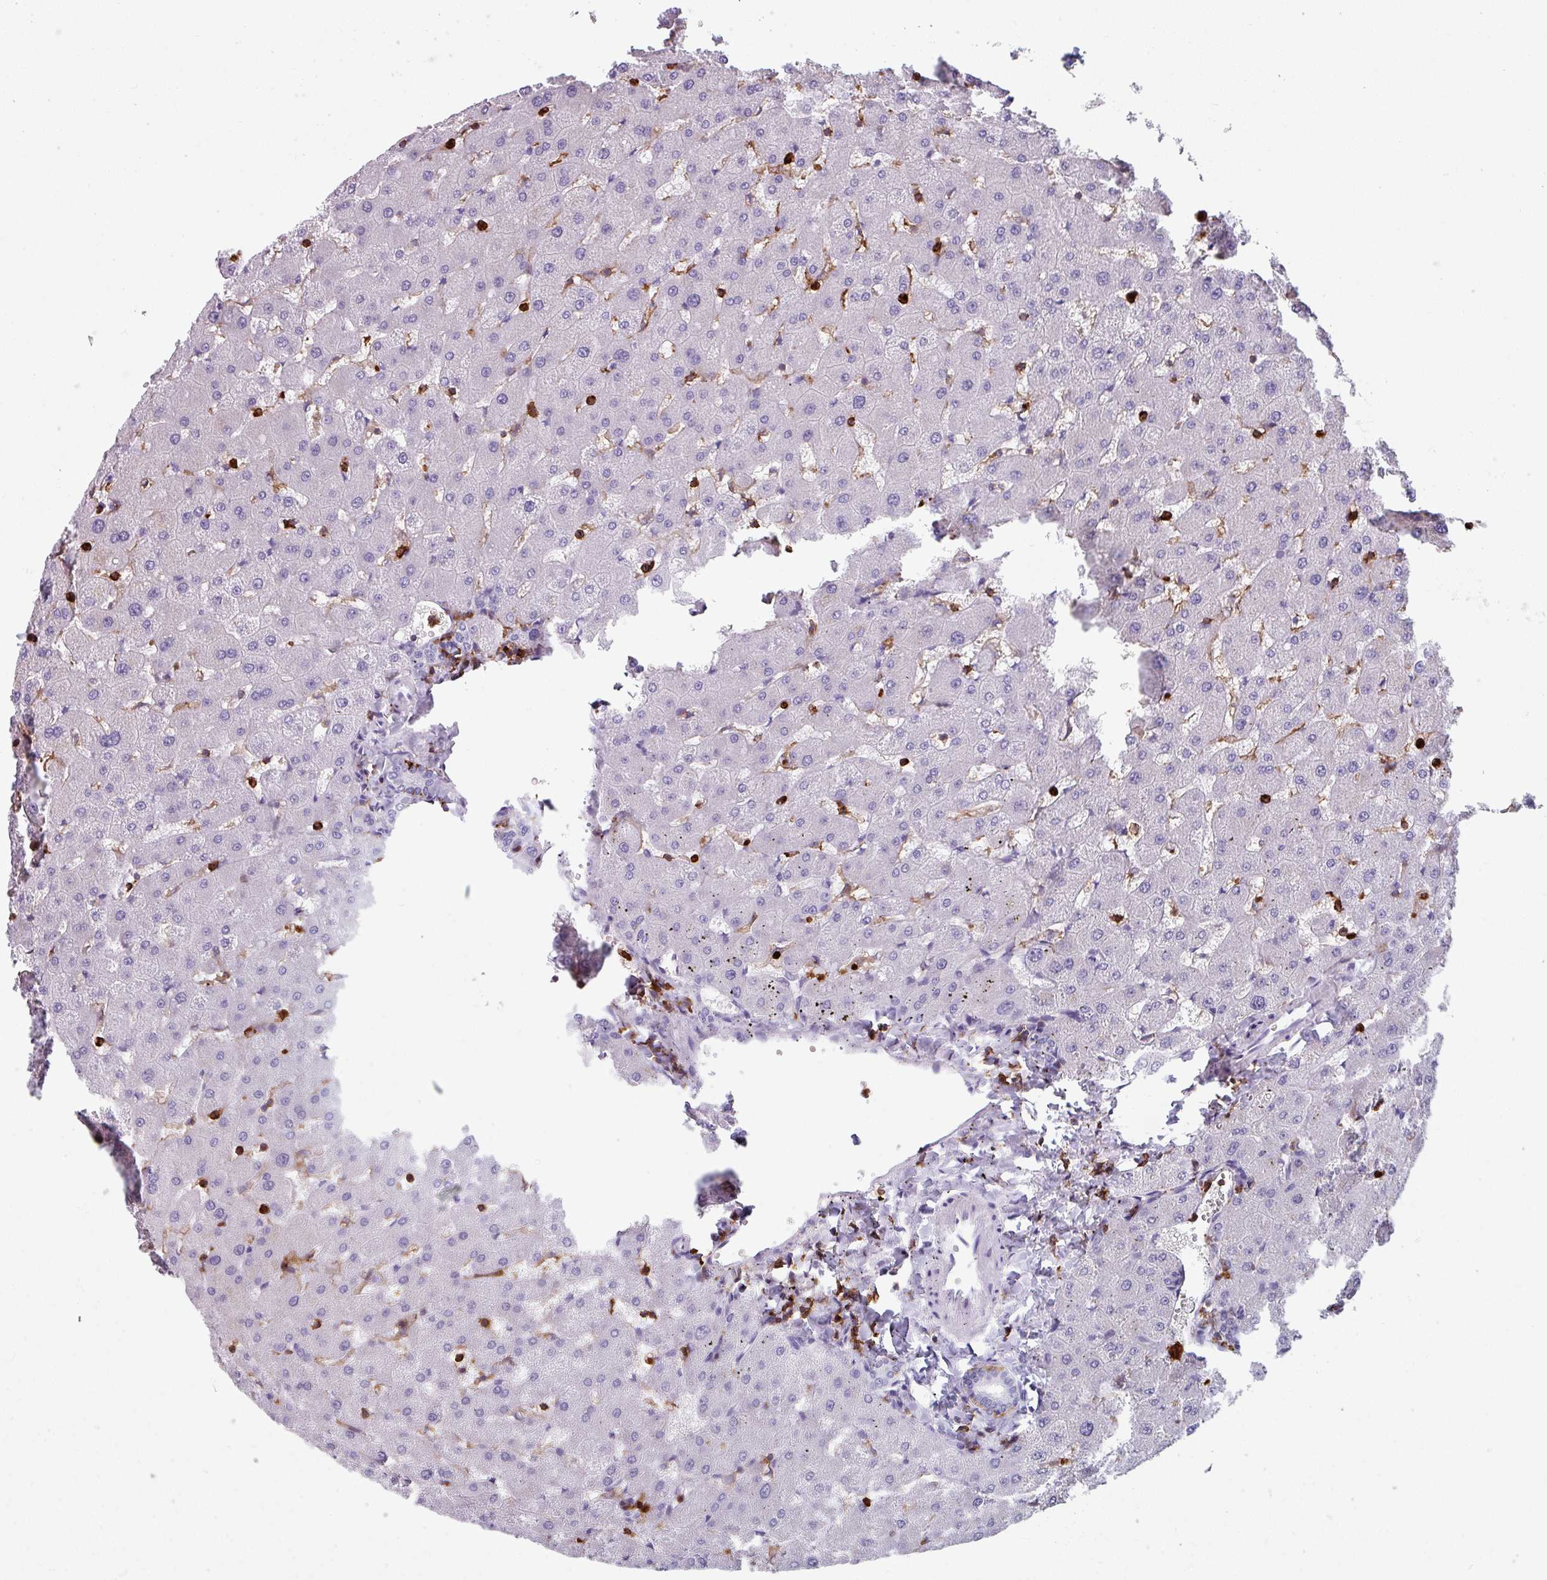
{"staining": {"intensity": "negative", "quantity": "none", "location": "none"}, "tissue": "liver", "cell_type": "Cholangiocytes", "image_type": "normal", "snomed": [{"axis": "morphology", "description": "Normal tissue, NOS"}, {"axis": "topography", "description": "Liver"}], "caption": "The photomicrograph exhibits no significant staining in cholangiocytes of liver.", "gene": "EXOSC5", "patient": {"sex": "female", "age": 63}}